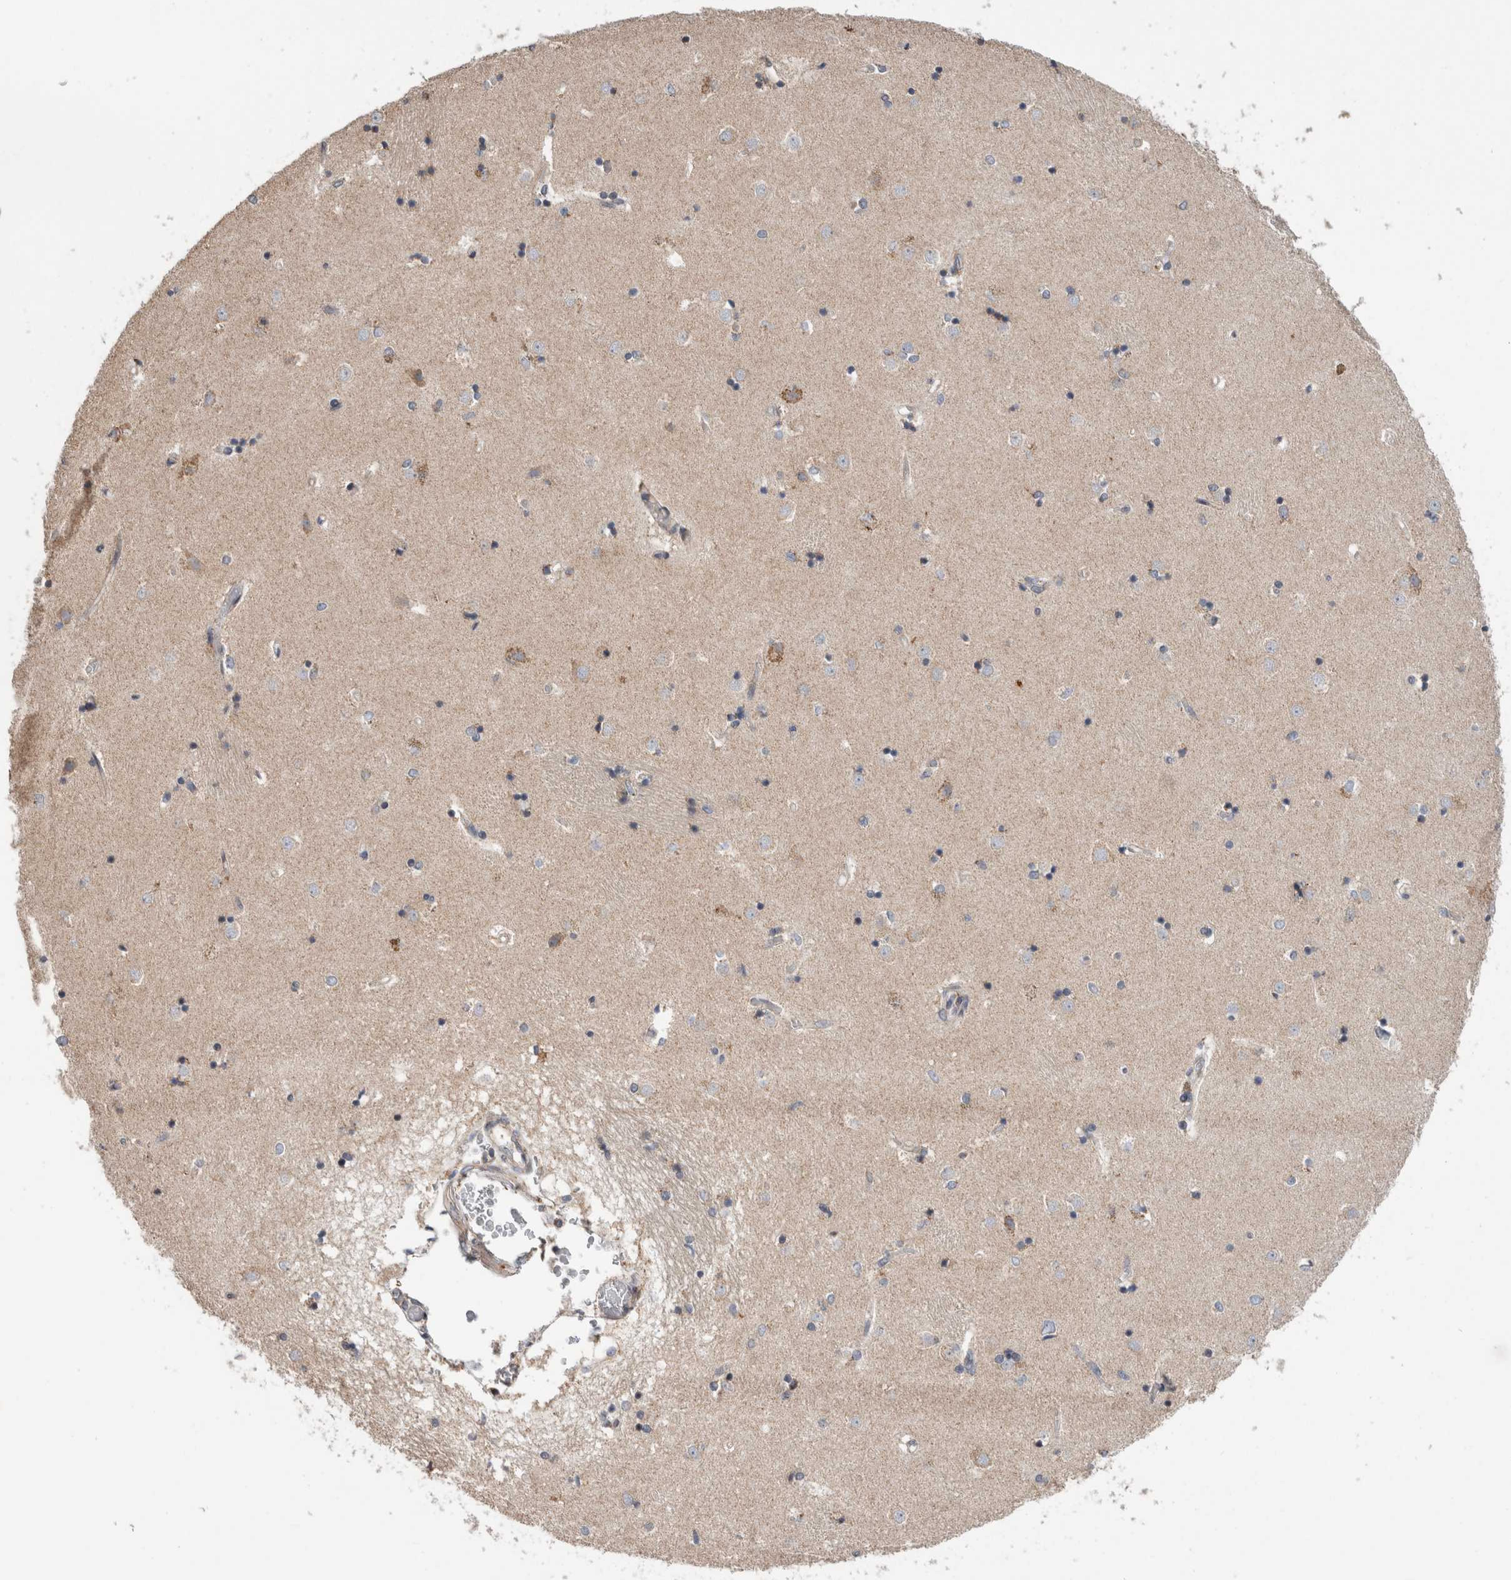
{"staining": {"intensity": "moderate", "quantity": "<25%", "location": "cytoplasmic/membranous"}, "tissue": "caudate", "cell_type": "Glial cells", "image_type": "normal", "snomed": [{"axis": "morphology", "description": "Normal tissue, NOS"}, {"axis": "topography", "description": "Lateral ventricle wall"}], "caption": "DAB (3,3'-diaminobenzidine) immunohistochemical staining of normal human caudate demonstrates moderate cytoplasmic/membranous protein expression in approximately <25% of glial cells. (DAB = brown stain, brightfield microscopy at high magnification).", "gene": "MRPL37", "patient": {"sex": "male", "age": 45}}